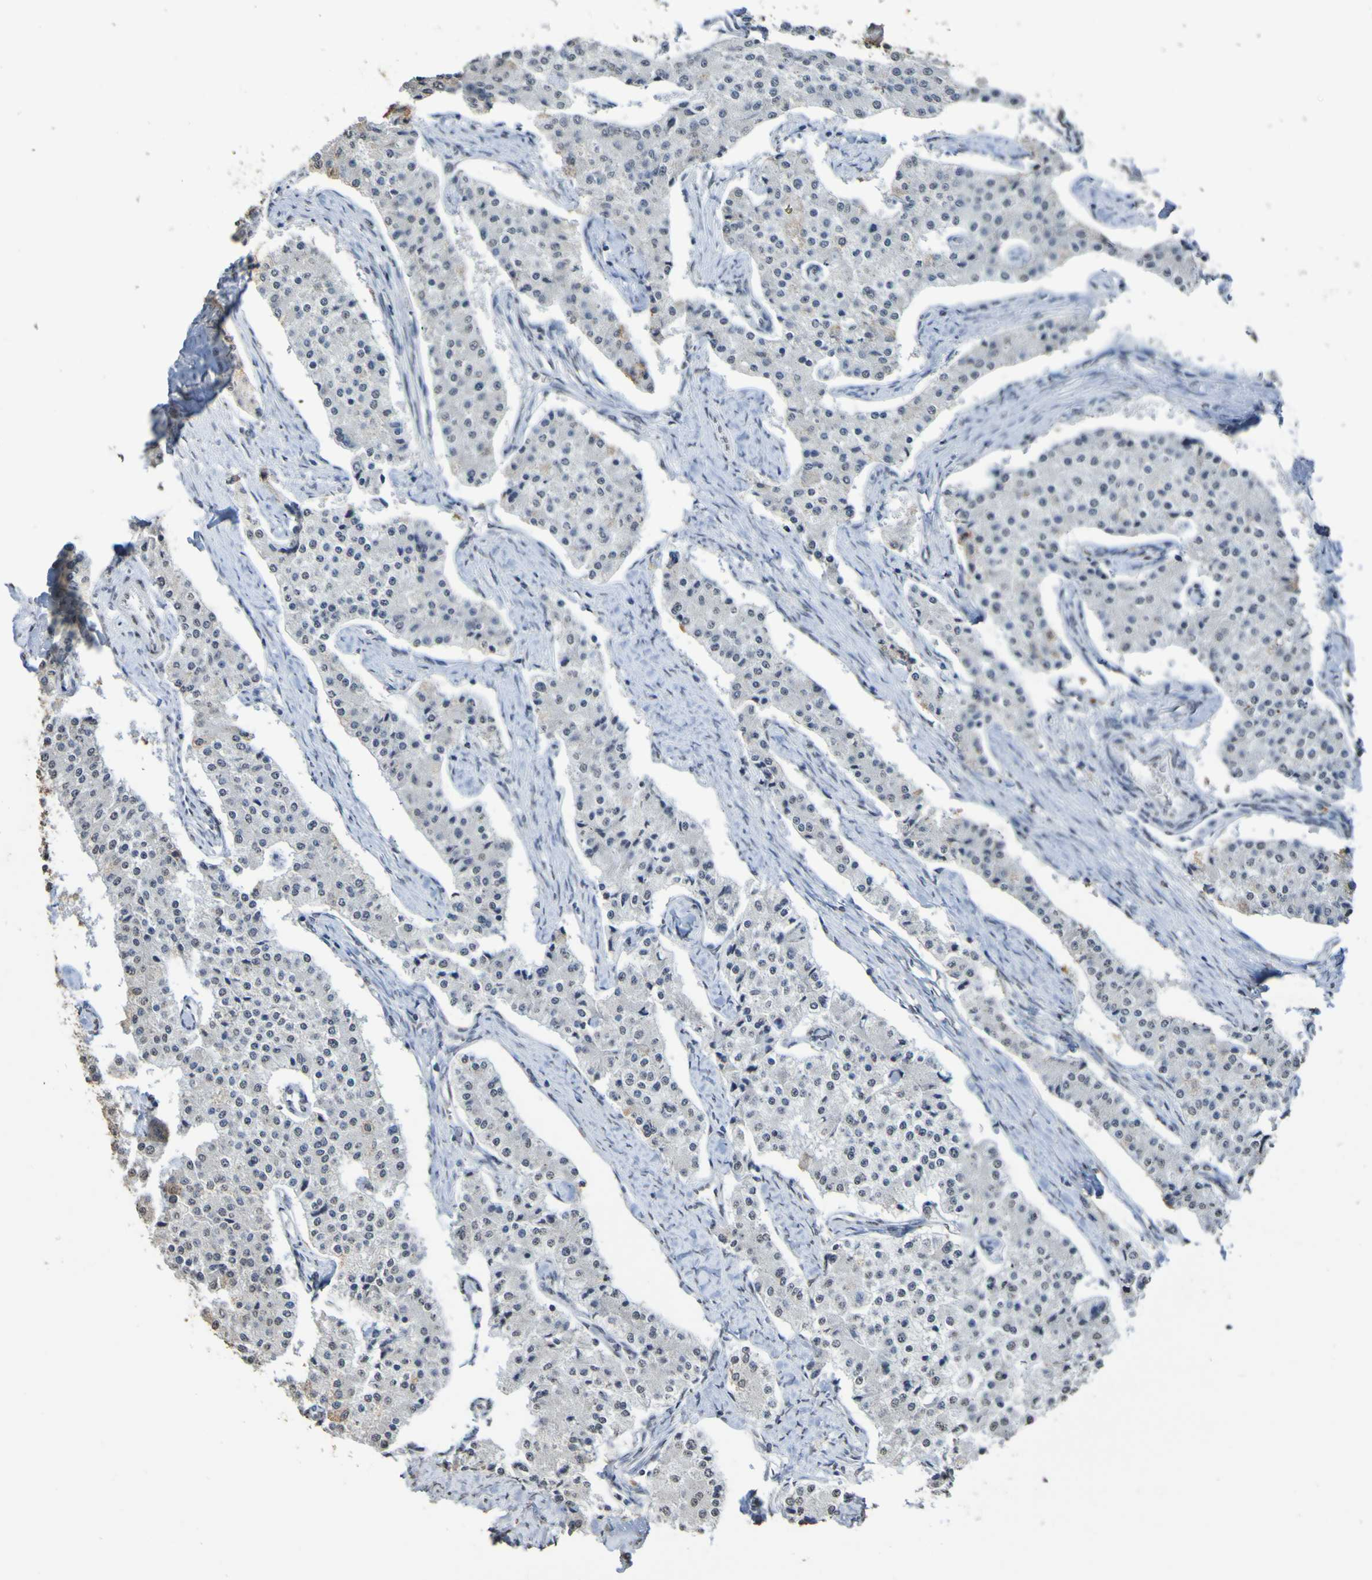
{"staining": {"intensity": "negative", "quantity": "none", "location": "none"}, "tissue": "carcinoid", "cell_type": "Tumor cells", "image_type": "cancer", "snomed": [{"axis": "morphology", "description": "Carcinoid, malignant, NOS"}, {"axis": "topography", "description": "Colon"}], "caption": "This micrograph is of carcinoid stained with IHC to label a protein in brown with the nuclei are counter-stained blue. There is no positivity in tumor cells. (DAB (3,3'-diaminobenzidine) IHC with hematoxylin counter stain).", "gene": "ALKBH2", "patient": {"sex": "female", "age": 52}}